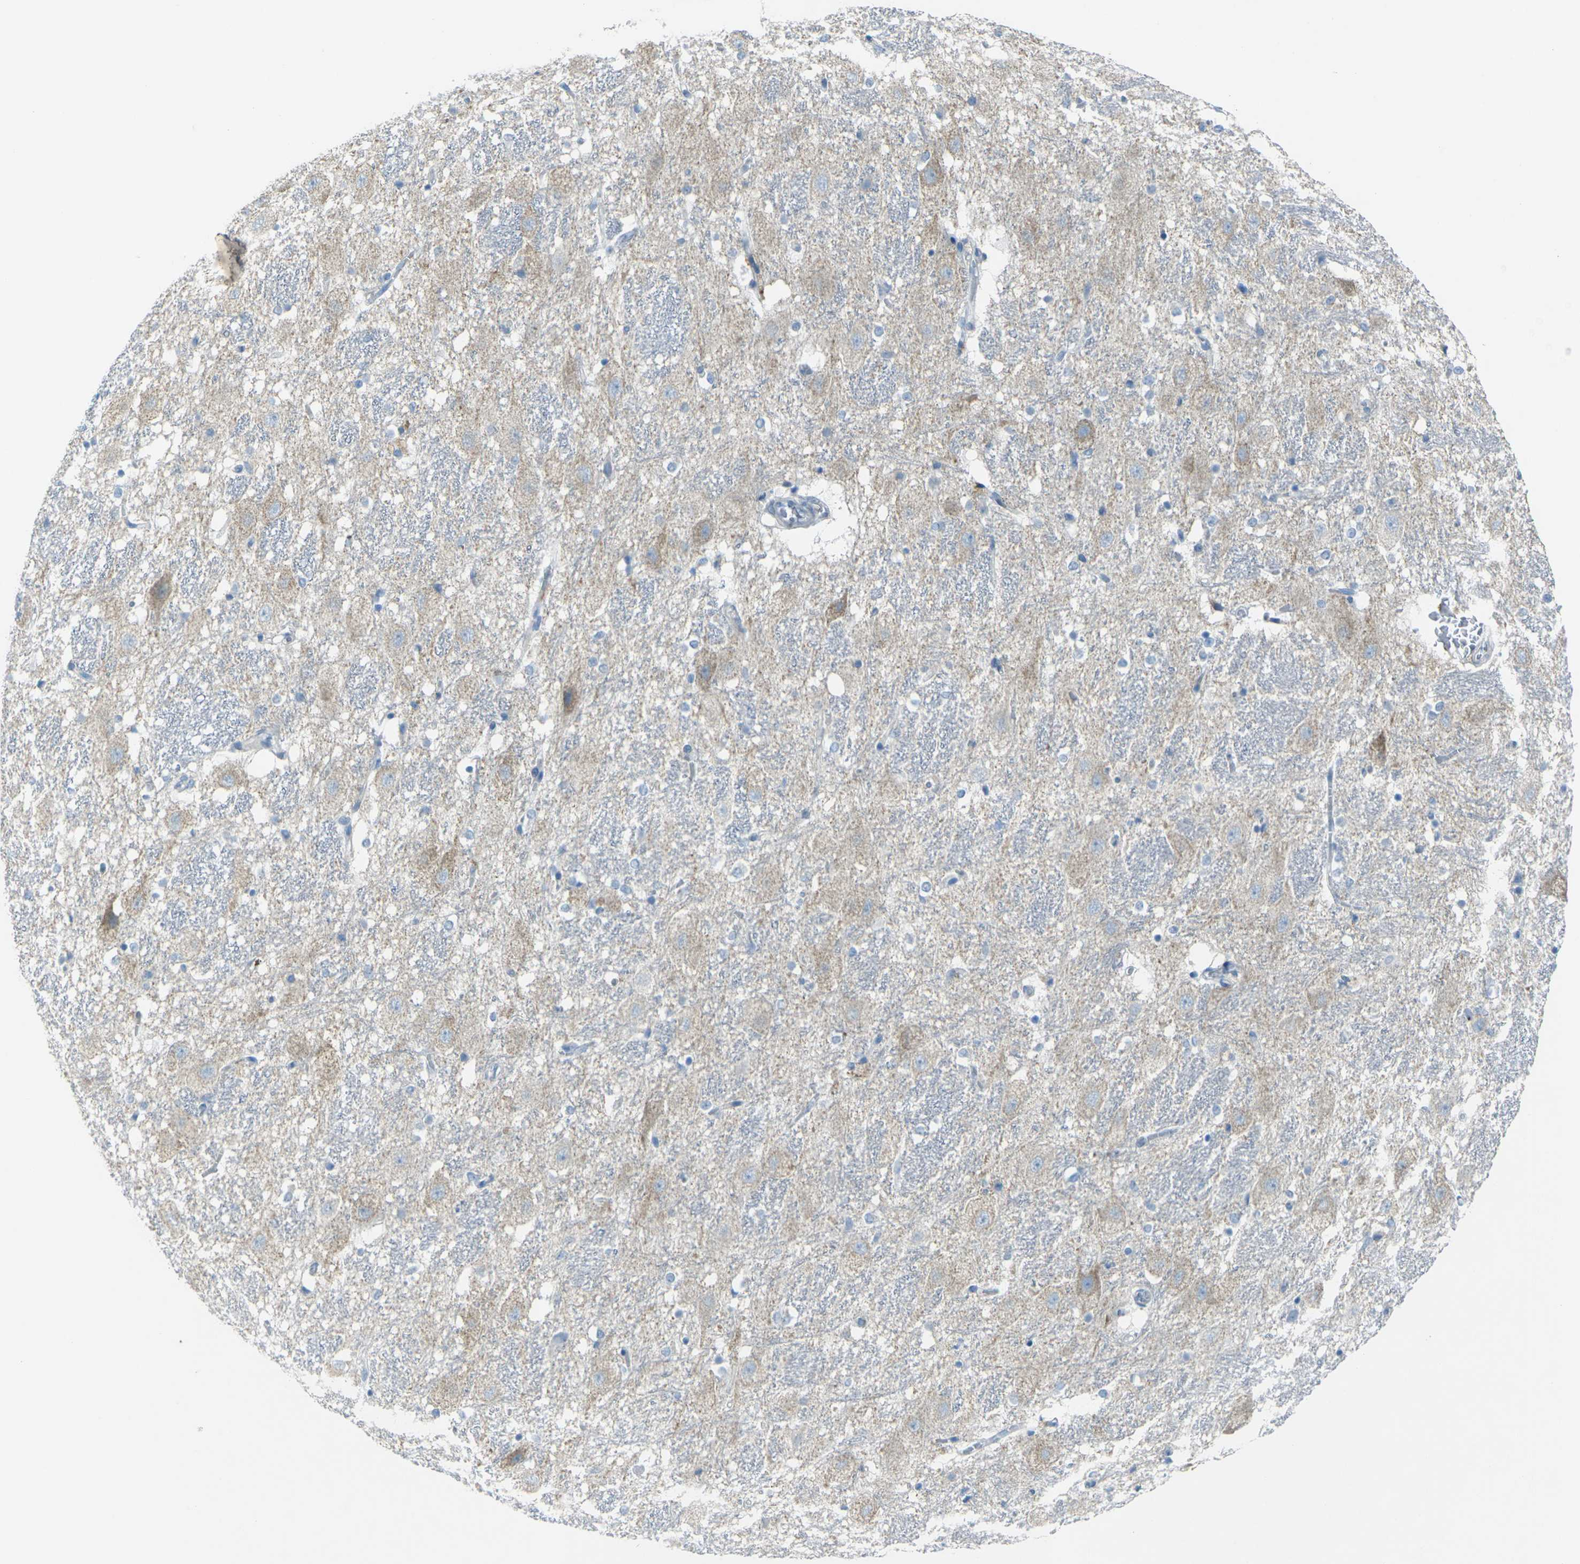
{"staining": {"intensity": "negative", "quantity": "none", "location": "none"}, "tissue": "hippocampus", "cell_type": "Glial cells", "image_type": "normal", "snomed": [{"axis": "morphology", "description": "Normal tissue, NOS"}, {"axis": "topography", "description": "Hippocampus"}], "caption": "IHC histopathology image of normal hippocampus: hippocampus stained with DAB (3,3'-diaminobenzidine) reveals no significant protein expression in glial cells.", "gene": "ANKRD46", "patient": {"sex": "female", "age": 19}}